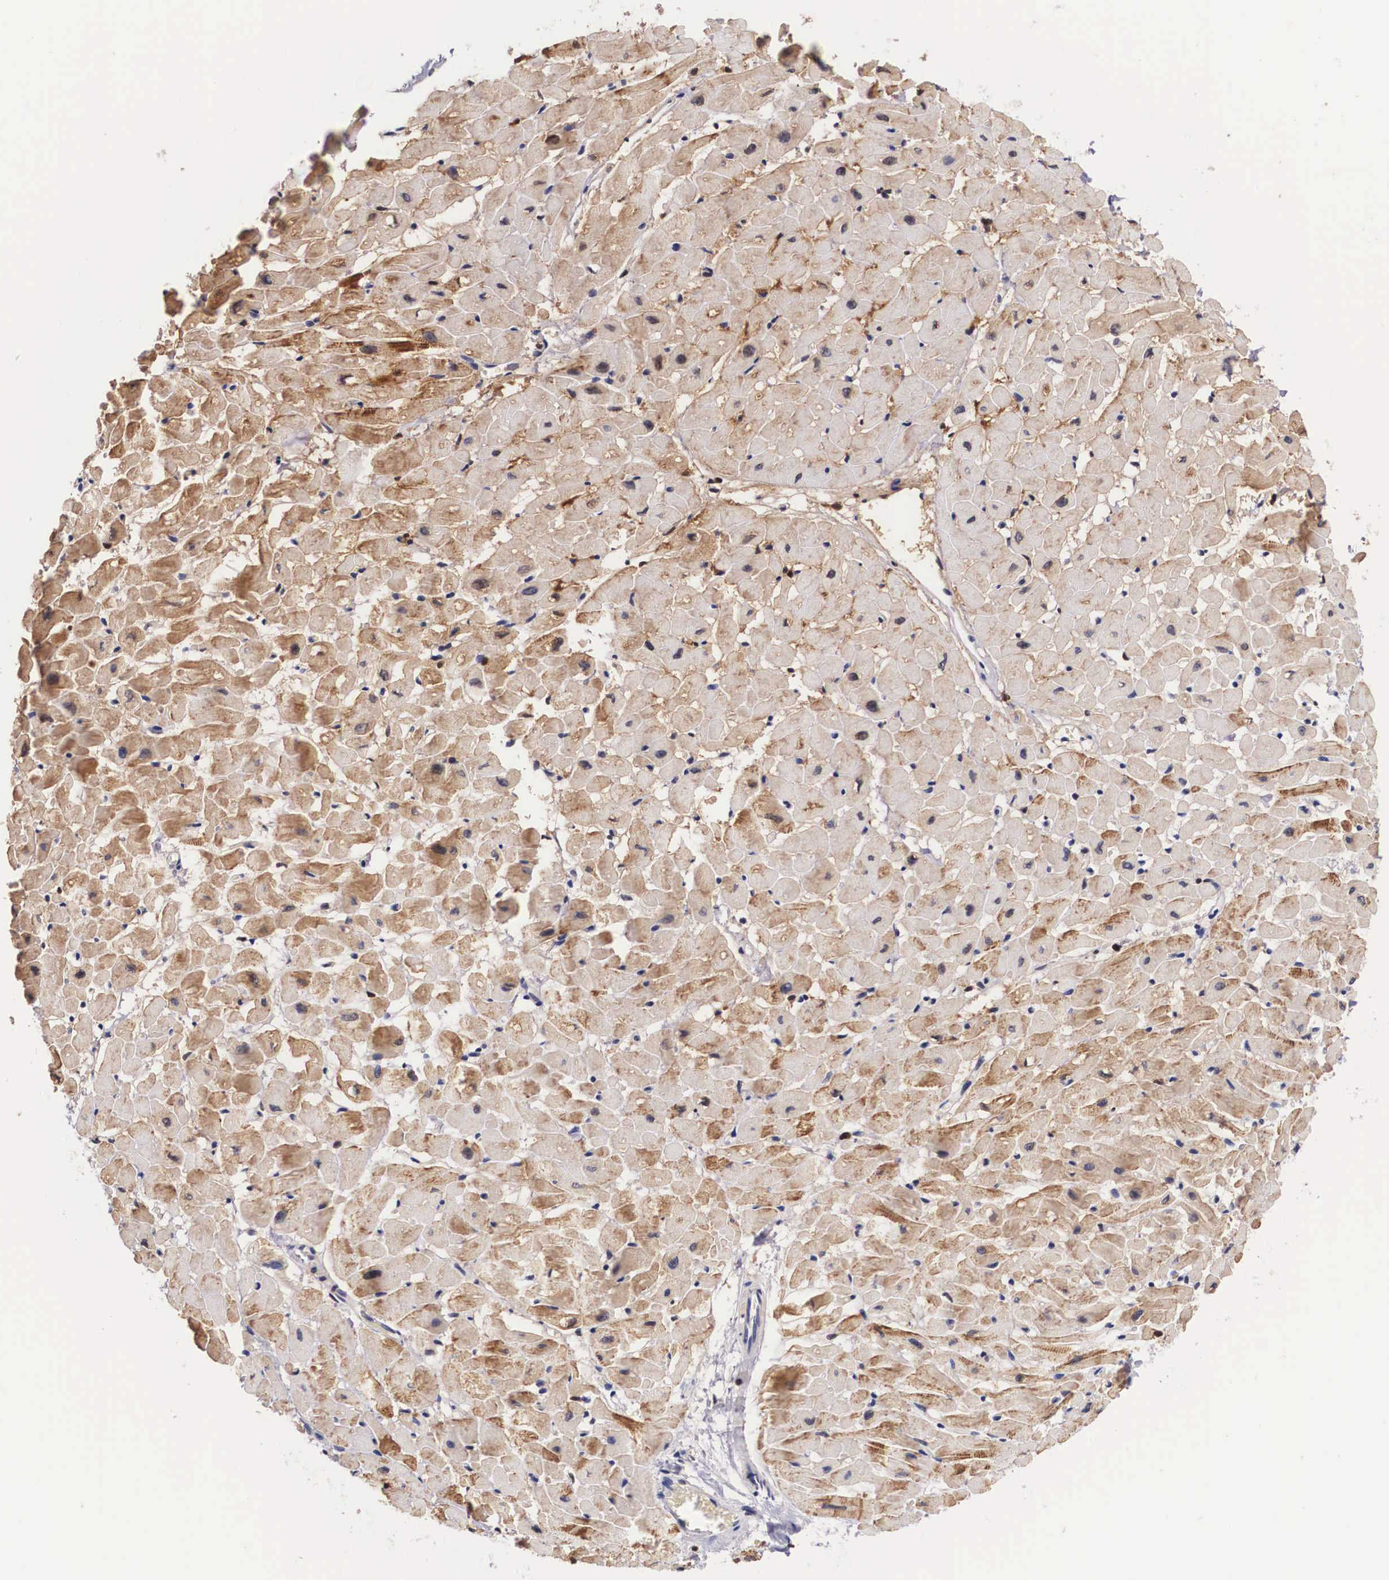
{"staining": {"intensity": "moderate", "quantity": ">75%", "location": "cytoplasmic/membranous"}, "tissue": "heart muscle", "cell_type": "Cardiomyocytes", "image_type": "normal", "snomed": [{"axis": "morphology", "description": "Normal tissue, NOS"}, {"axis": "topography", "description": "Heart"}], "caption": "DAB (3,3'-diaminobenzidine) immunohistochemical staining of normal heart muscle reveals moderate cytoplasmic/membranous protein staining in about >75% of cardiomyocytes.", "gene": "KHDRBS3", "patient": {"sex": "male", "age": 45}}